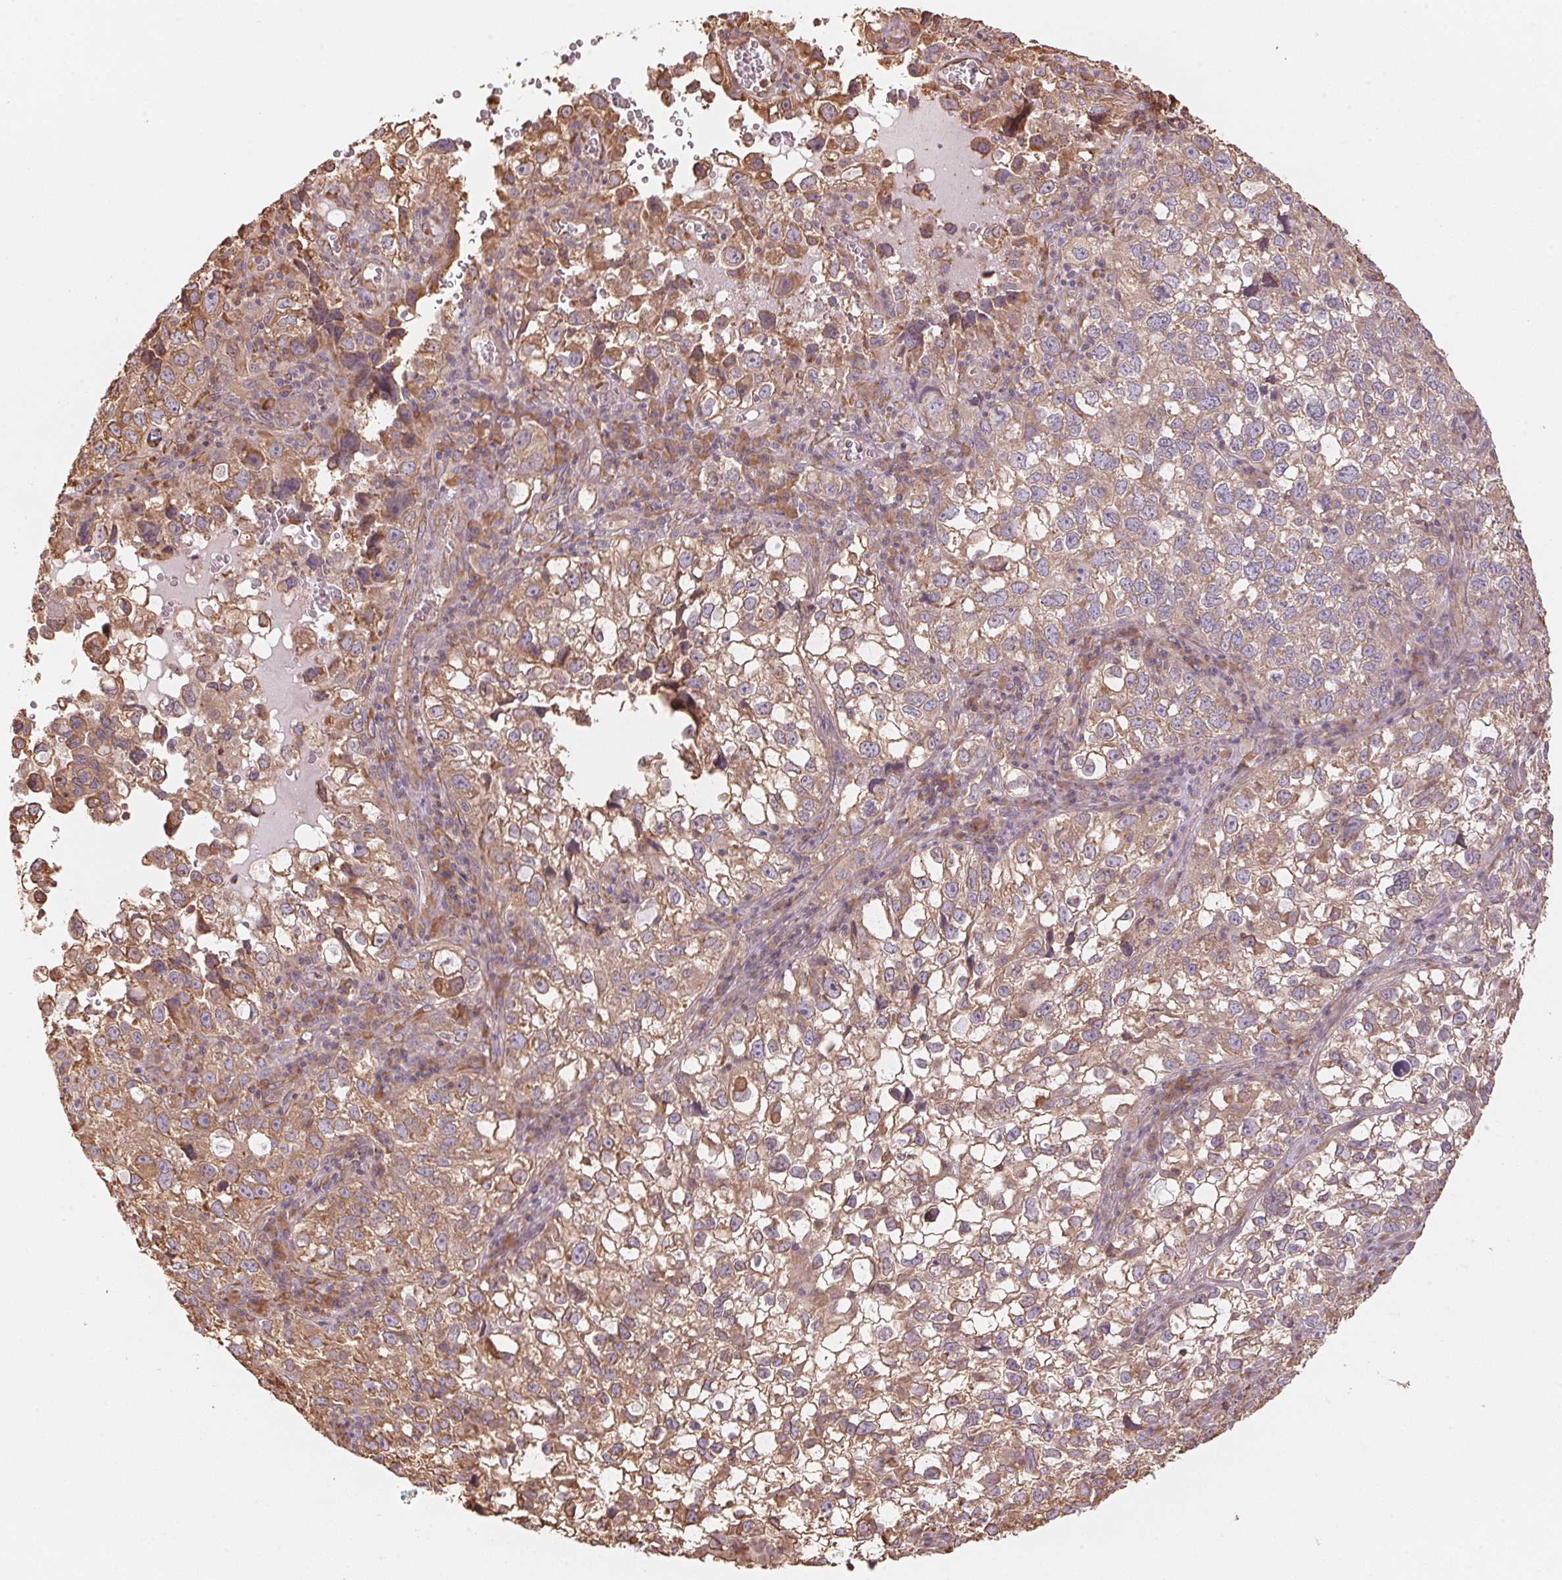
{"staining": {"intensity": "weak", "quantity": ">75%", "location": "cytoplasmic/membranous"}, "tissue": "cervical cancer", "cell_type": "Tumor cells", "image_type": "cancer", "snomed": [{"axis": "morphology", "description": "Squamous cell carcinoma, NOS"}, {"axis": "topography", "description": "Cervix"}], "caption": "Weak cytoplasmic/membranous protein expression is appreciated in about >75% of tumor cells in squamous cell carcinoma (cervical).", "gene": "C6orf163", "patient": {"sex": "female", "age": 55}}